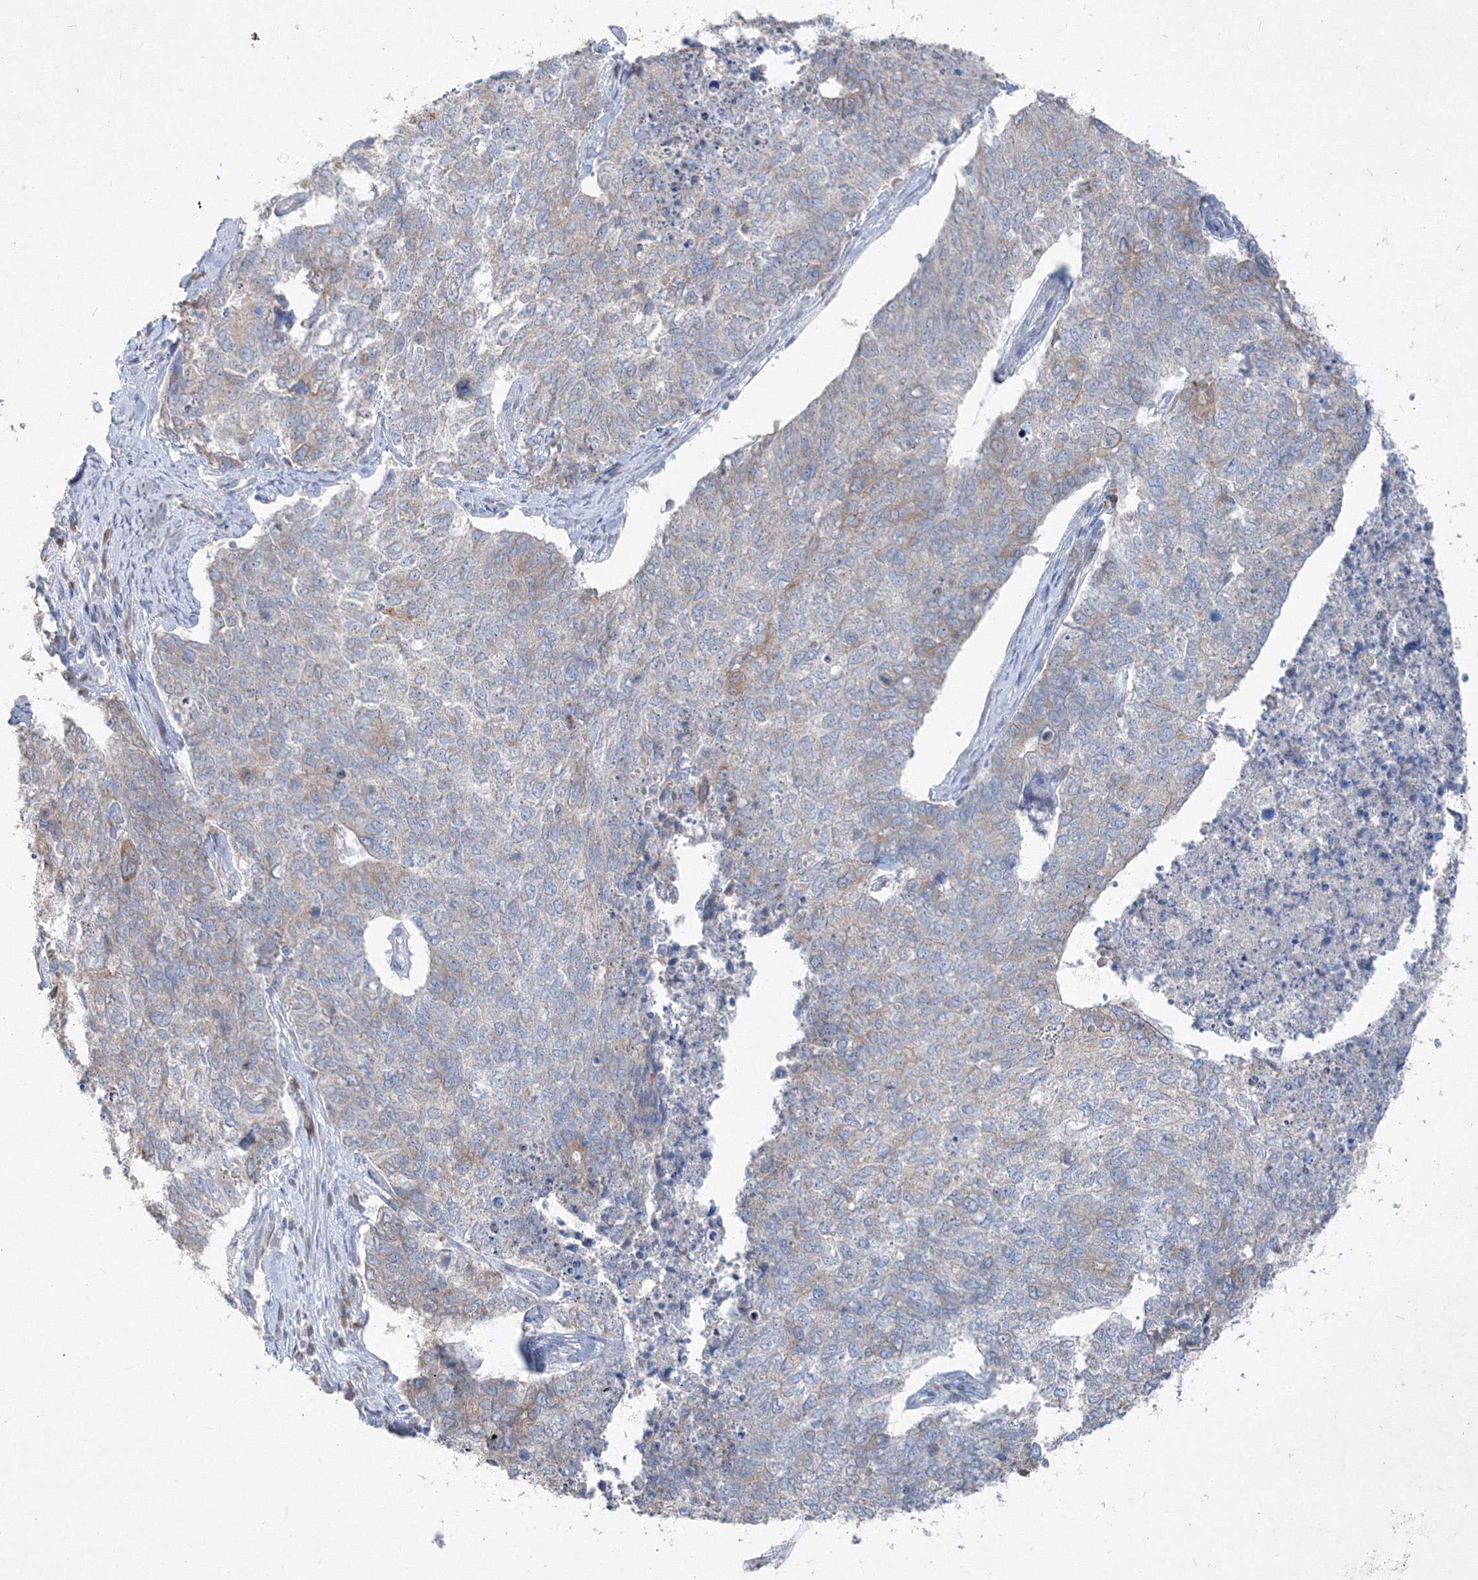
{"staining": {"intensity": "weak", "quantity": "<25%", "location": "cytoplasmic/membranous"}, "tissue": "cervical cancer", "cell_type": "Tumor cells", "image_type": "cancer", "snomed": [{"axis": "morphology", "description": "Squamous cell carcinoma, NOS"}, {"axis": "topography", "description": "Cervix"}], "caption": "High power microscopy image of an immunohistochemistry (IHC) micrograph of cervical cancer (squamous cell carcinoma), revealing no significant expression in tumor cells.", "gene": "IFNAR1", "patient": {"sex": "female", "age": 63}}